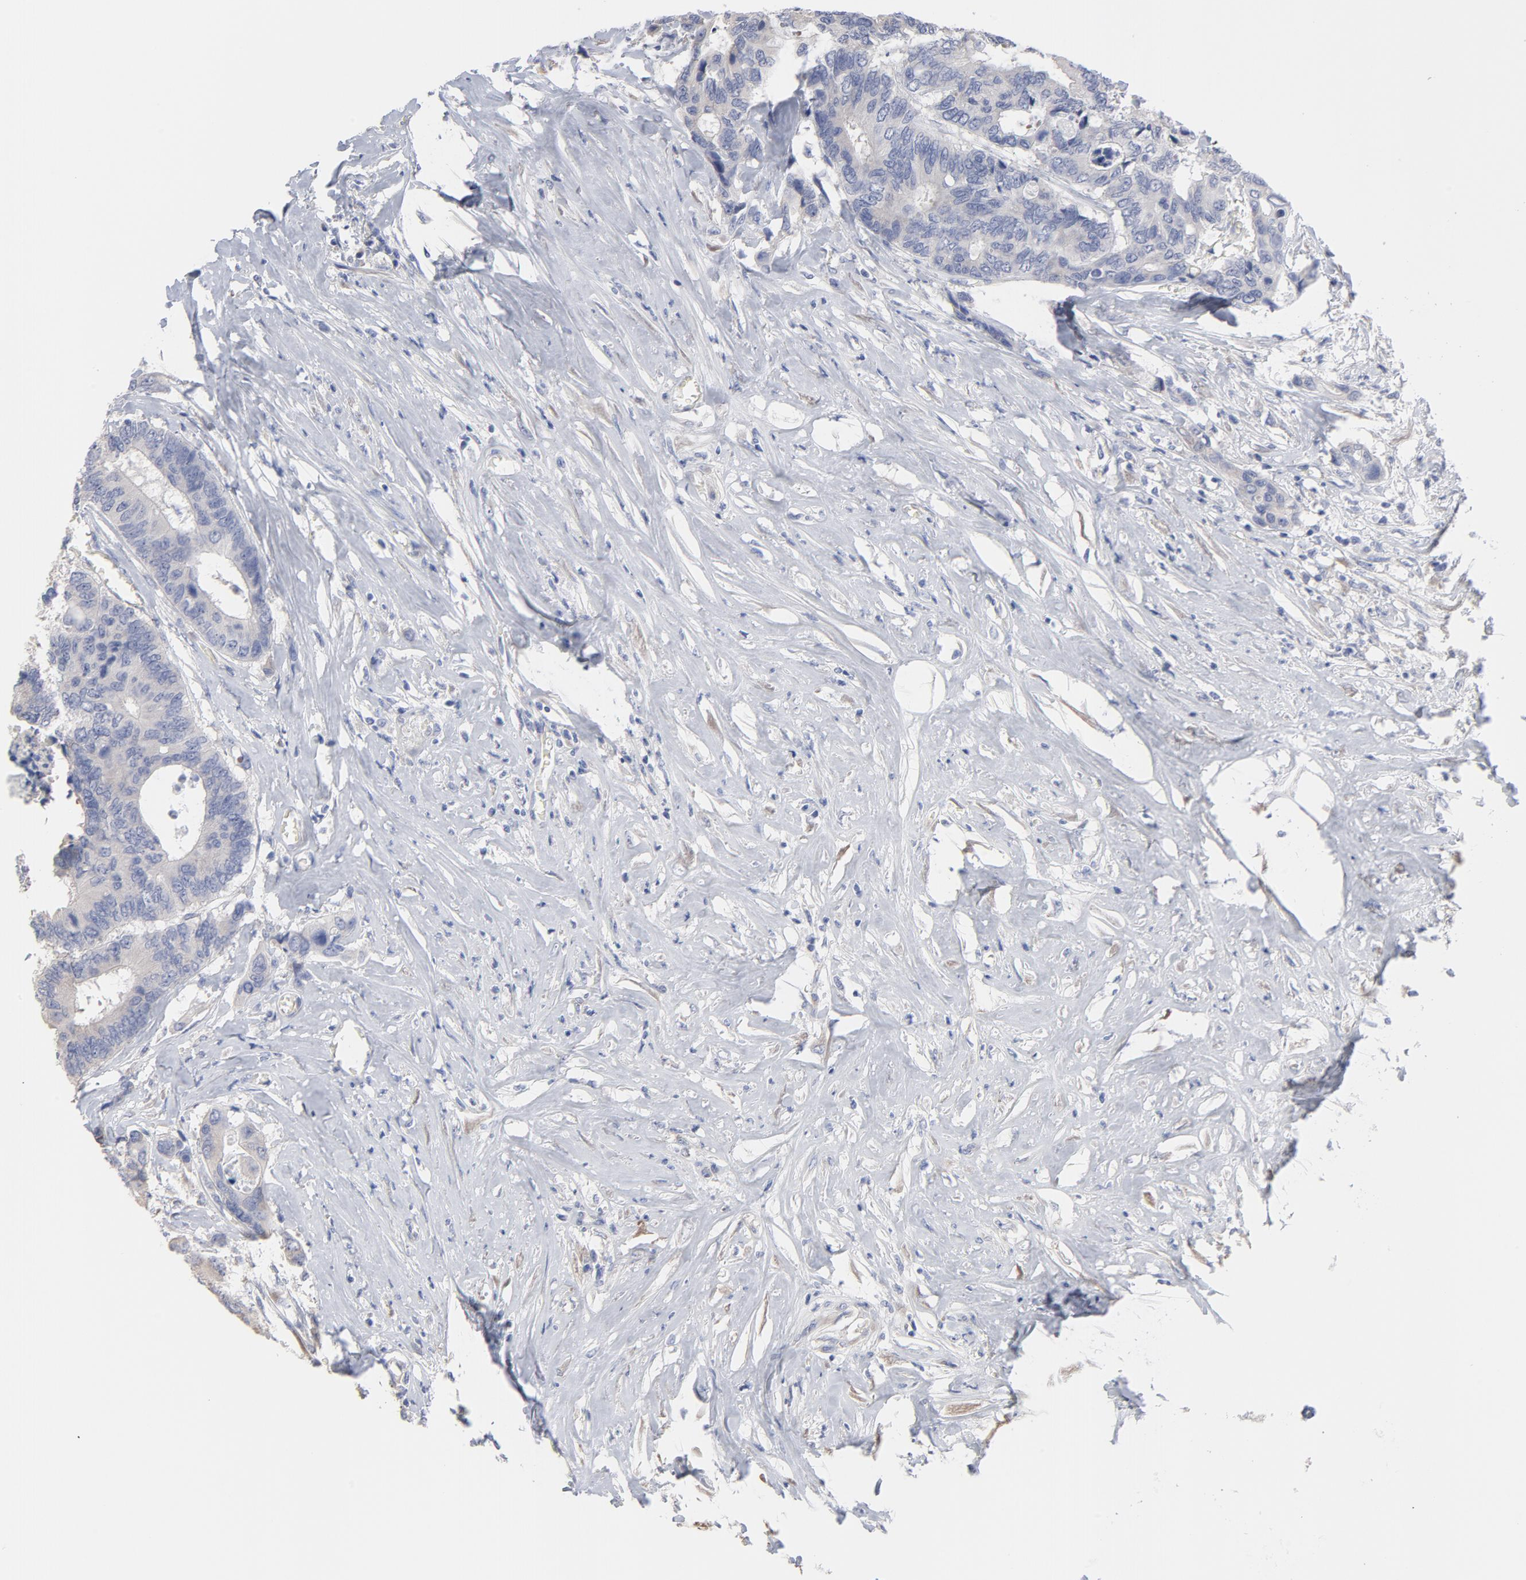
{"staining": {"intensity": "negative", "quantity": "none", "location": "none"}, "tissue": "colorectal cancer", "cell_type": "Tumor cells", "image_type": "cancer", "snomed": [{"axis": "morphology", "description": "Adenocarcinoma, NOS"}, {"axis": "topography", "description": "Rectum"}], "caption": "The histopathology image shows no significant positivity in tumor cells of colorectal cancer. The staining was performed using DAB to visualize the protein expression in brown, while the nuclei were stained in blue with hematoxylin (Magnification: 20x).", "gene": "CPE", "patient": {"sex": "male", "age": 55}}